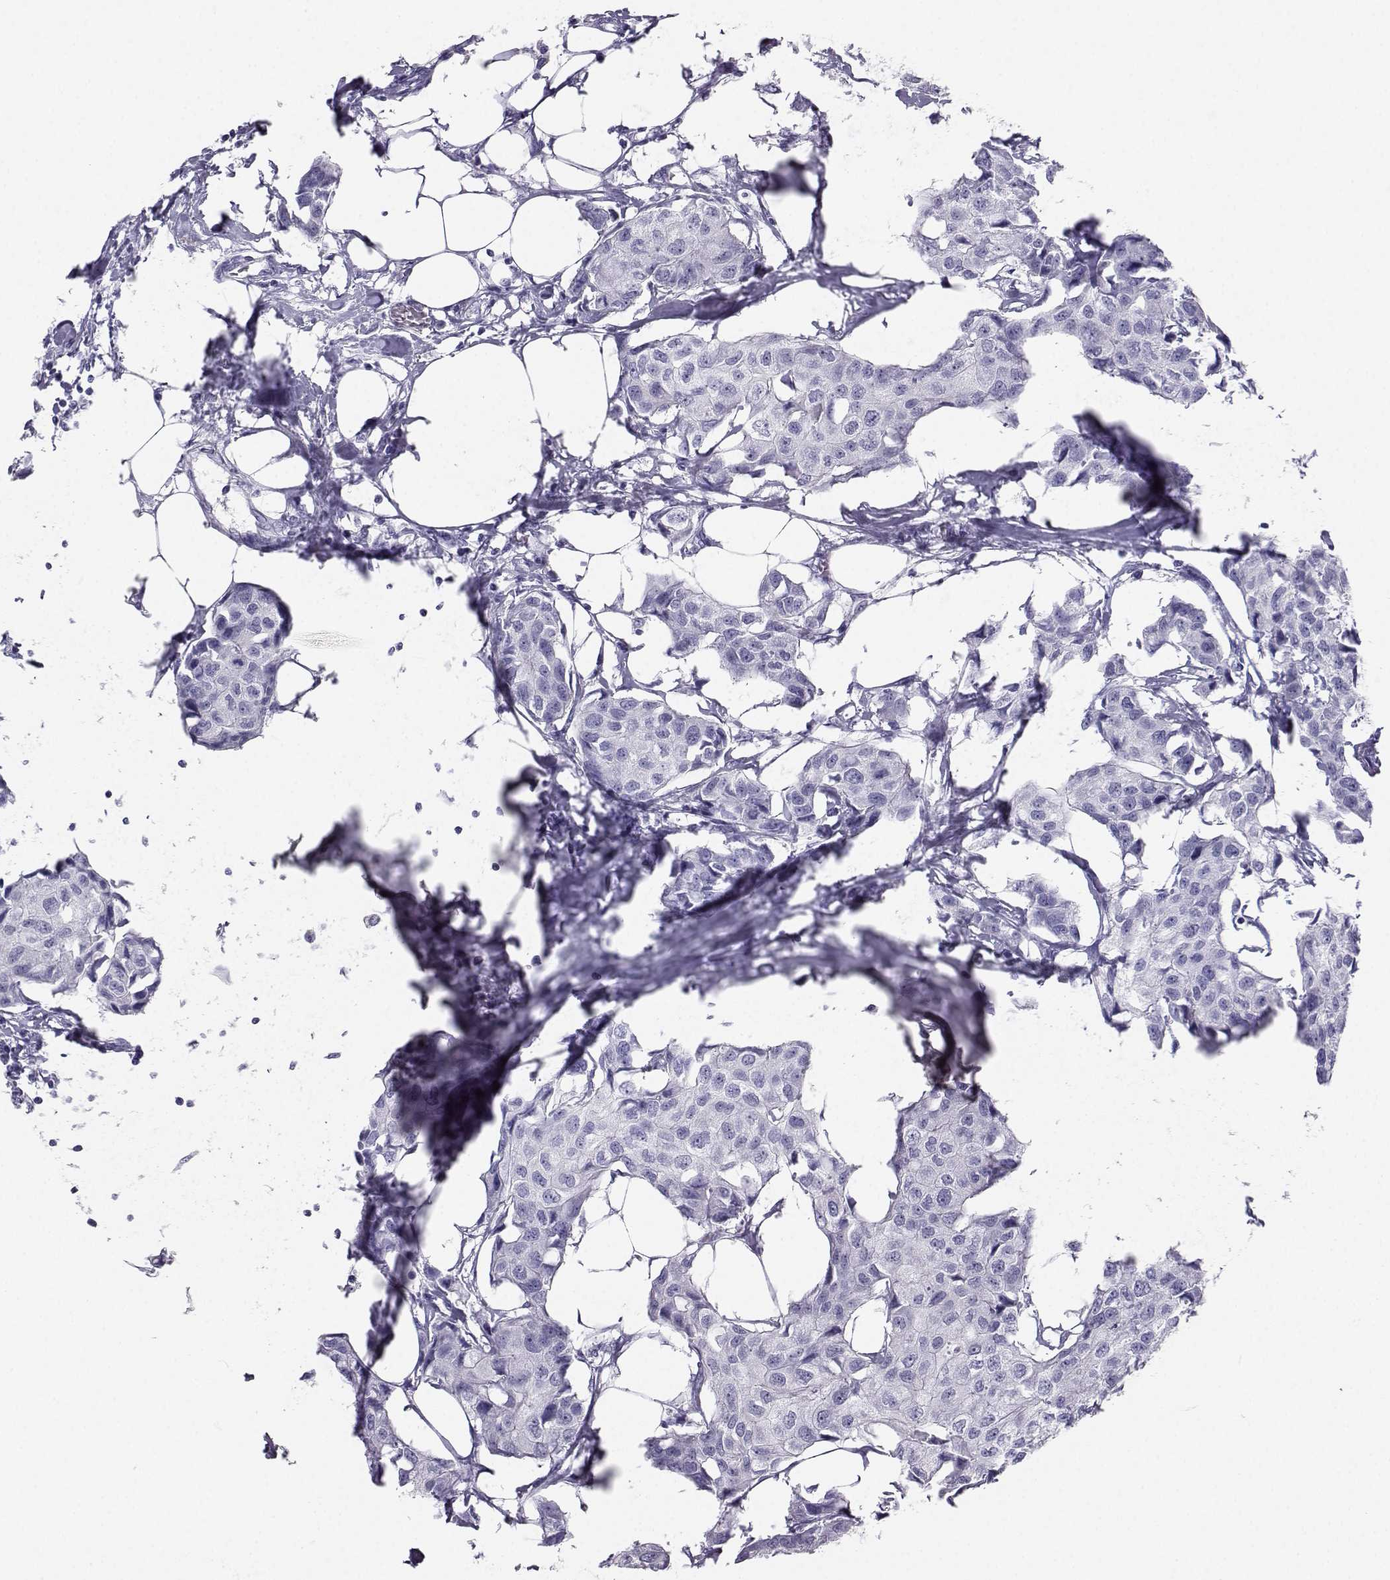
{"staining": {"intensity": "negative", "quantity": "none", "location": "none"}, "tissue": "breast cancer", "cell_type": "Tumor cells", "image_type": "cancer", "snomed": [{"axis": "morphology", "description": "Duct carcinoma"}, {"axis": "topography", "description": "Breast"}], "caption": "Protein analysis of breast cancer displays no significant expression in tumor cells.", "gene": "SST", "patient": {"sex": "female", "age": 80}}